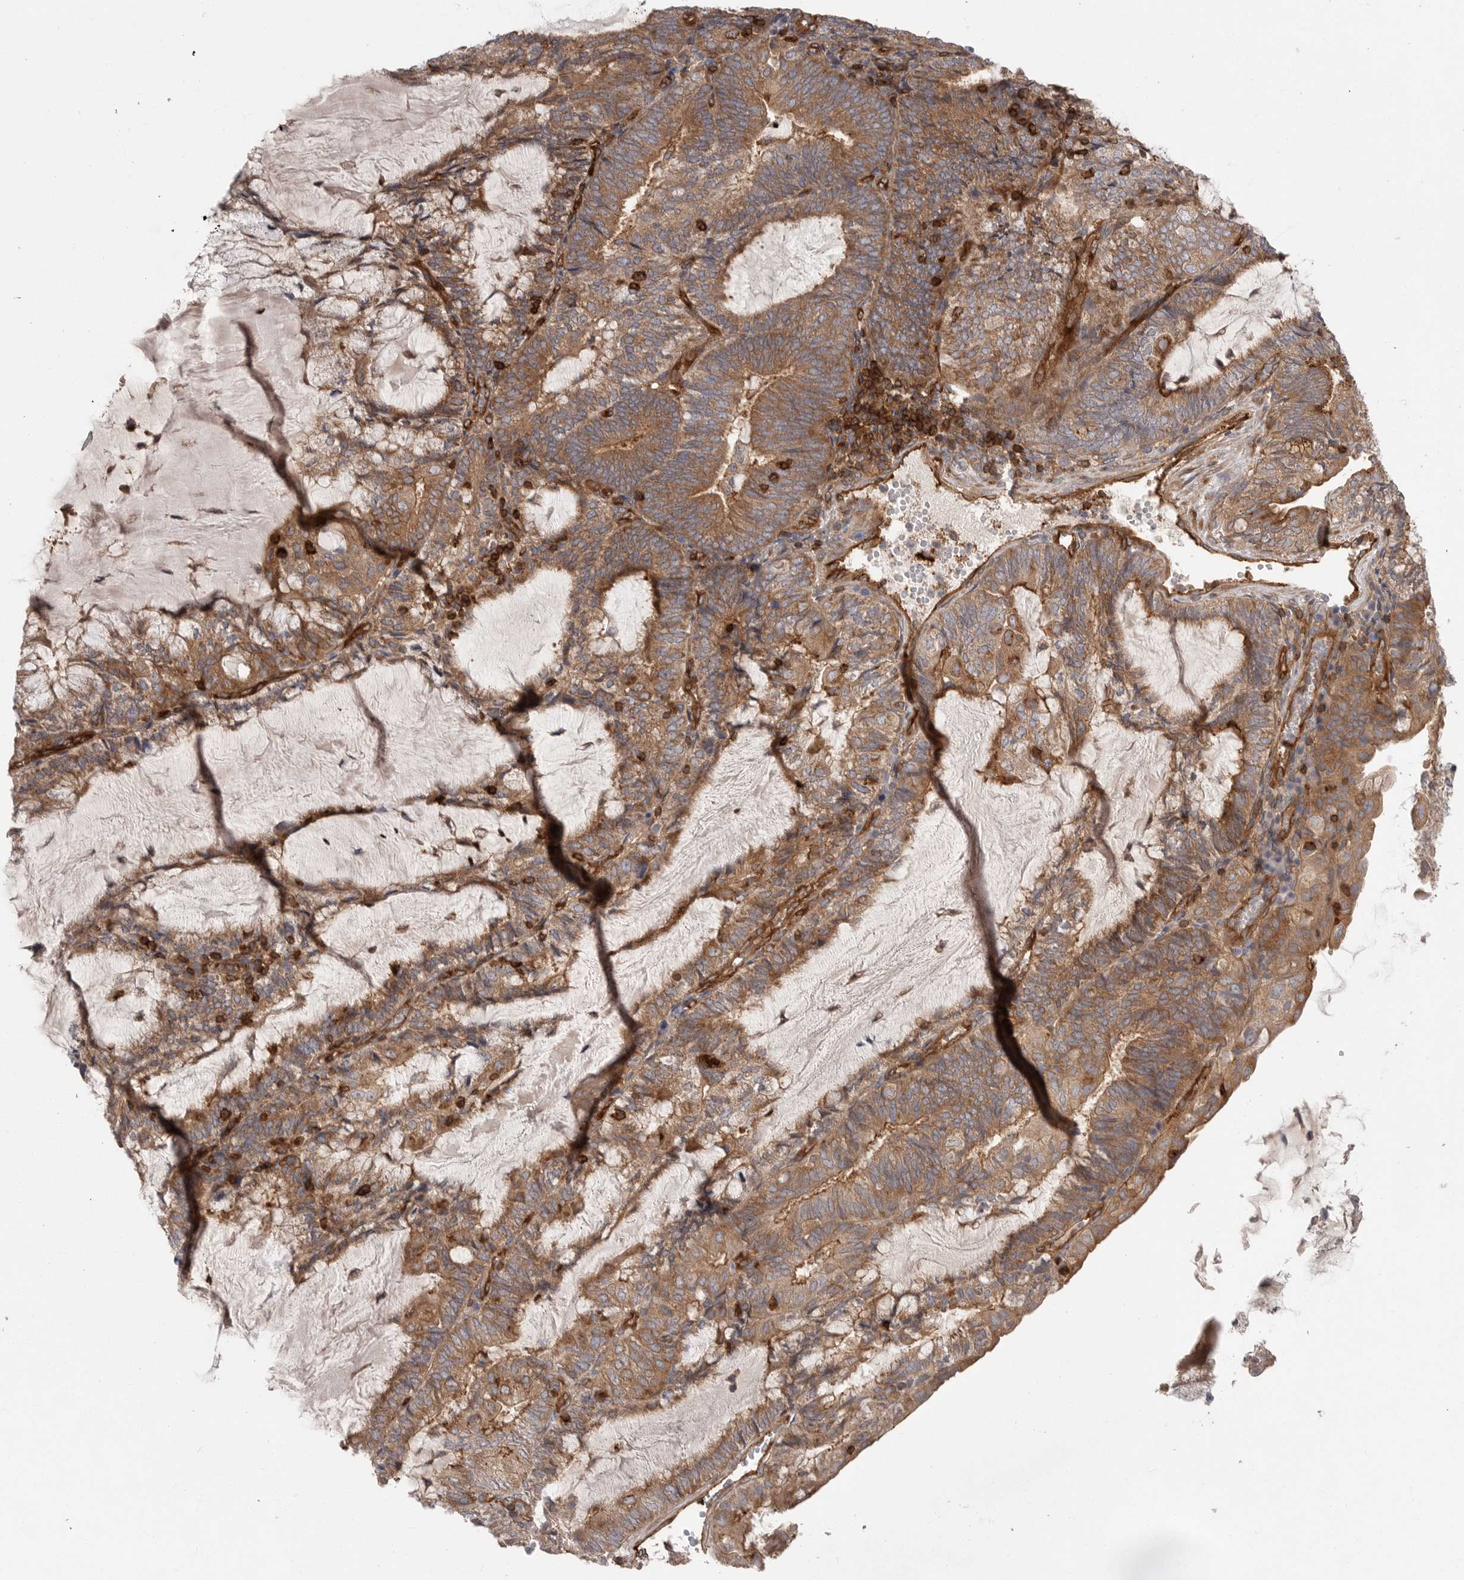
{"staining": {"intensity": "moderate", "quantity": ">75%", "location": "cytoplasmic/membranous"}, "tissue": "endometrial cancer", "cell_type": "Tumor cells", "image_type": "cancer", "snomed": [{"axis": "morphology", "description": "Adenocarcinoma, NOS"}, {"axis": "topography", "description": "Endometrium"}], "caption": "Tumor cells reveal medium levels of moderate cytoplasmic/membranous expression in approximately >75% of cells in human endometrial adenocarcinoma.", "gene": "PRKCH", "patient": {"sex": "female", "age": 81}}